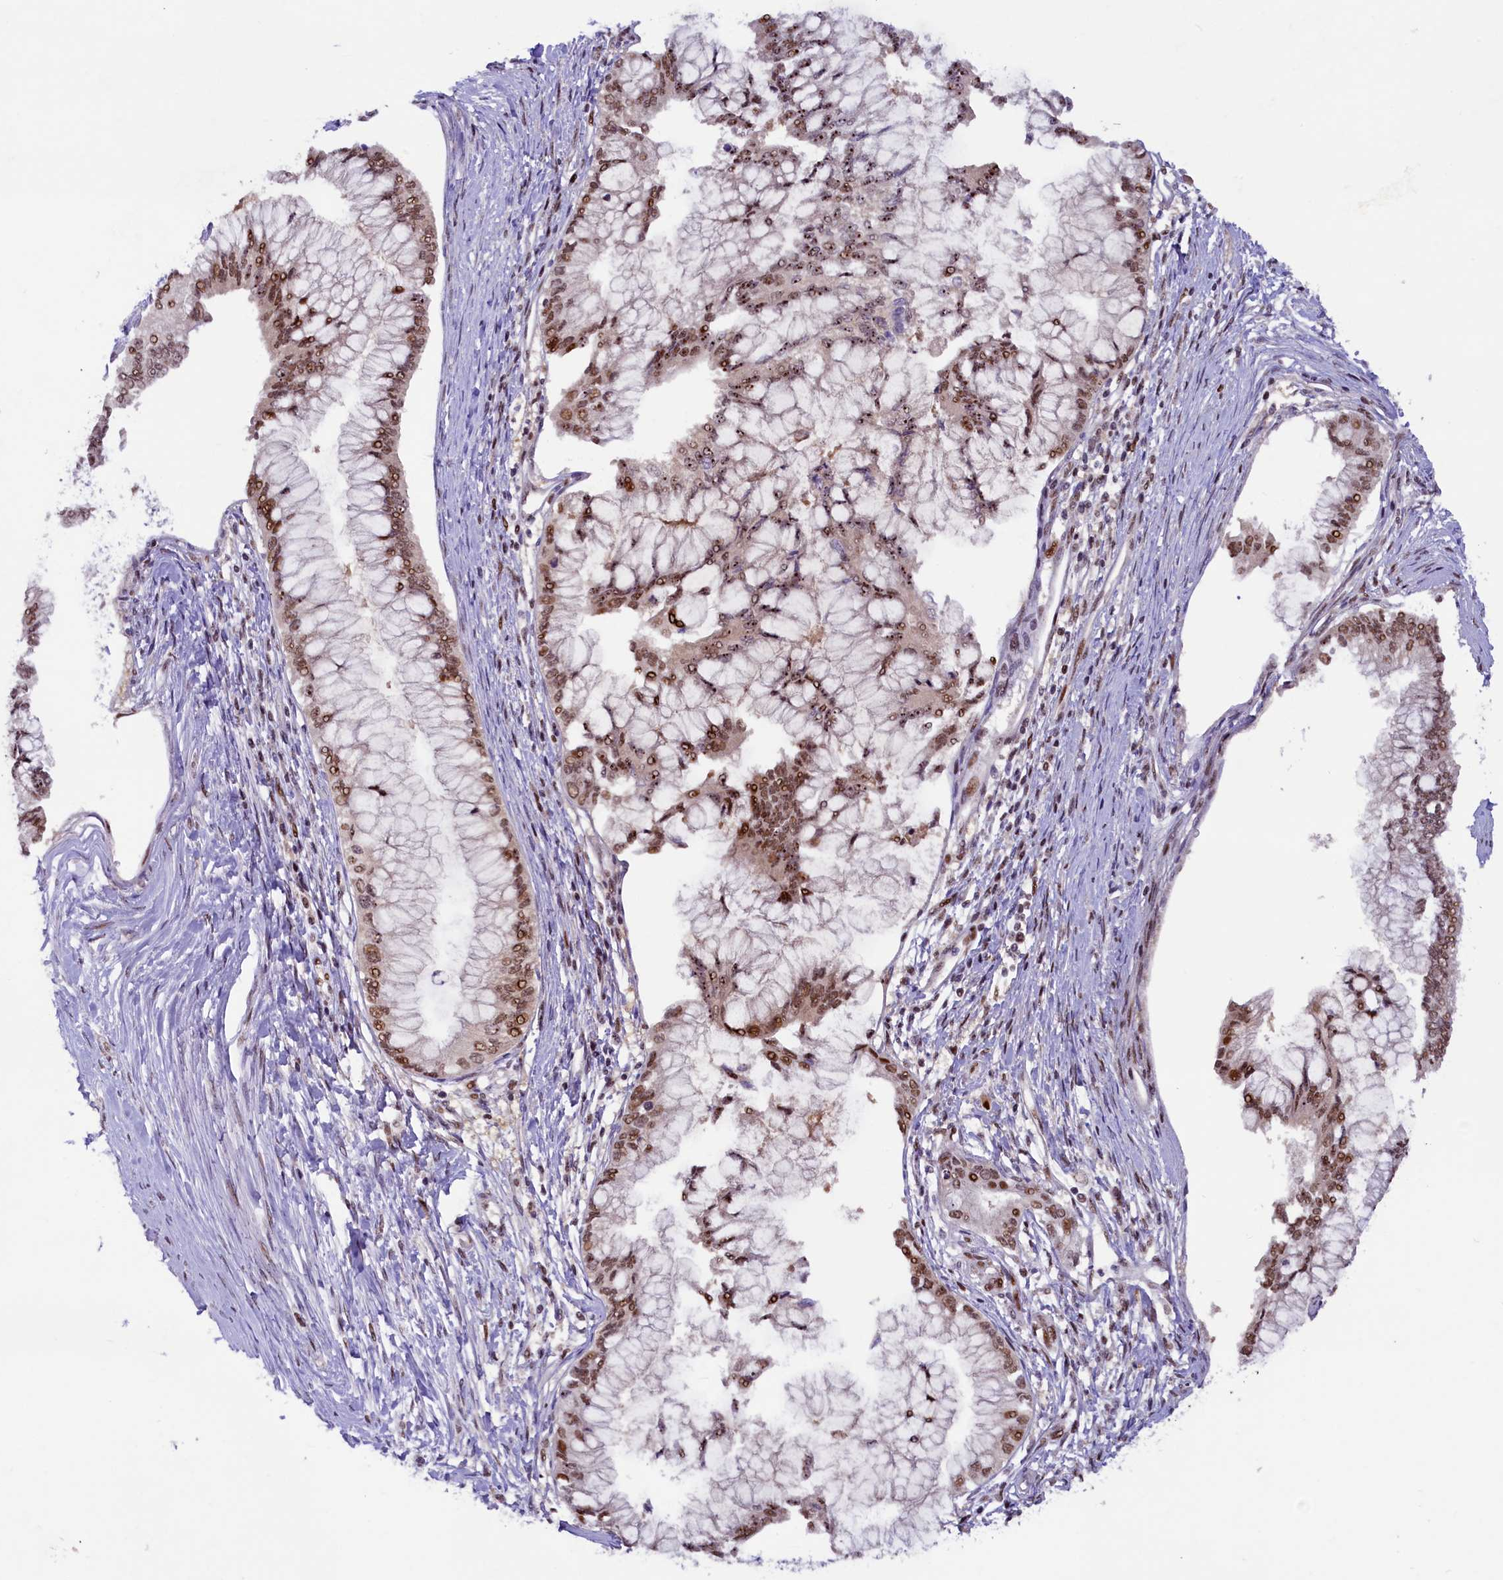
{"staining": {"intensity": "moderate", "quantity": ">75%", "location": "nuclear"}, "tissue": "pancreatic cancer", "cell_type": "Tumor cells", "image_type": "cancer", "snomed": [{"axis": "morphology", "description": "Adenocarcinoma, NOS"}, {"axis": "topography", "description": "Pancreas"}], "caption": "Immunohistochemical staining of human pancreatic cancer reveals medium levels of moderate nuclear protein positivity in about >75% of tumor cells. (Stains: DAB in brown, nuclei in blue, Microscopy: brightfield microscopy at high magnification).", "gene": "ANKS3", "patient": {"sex": "male", "age": 46}}